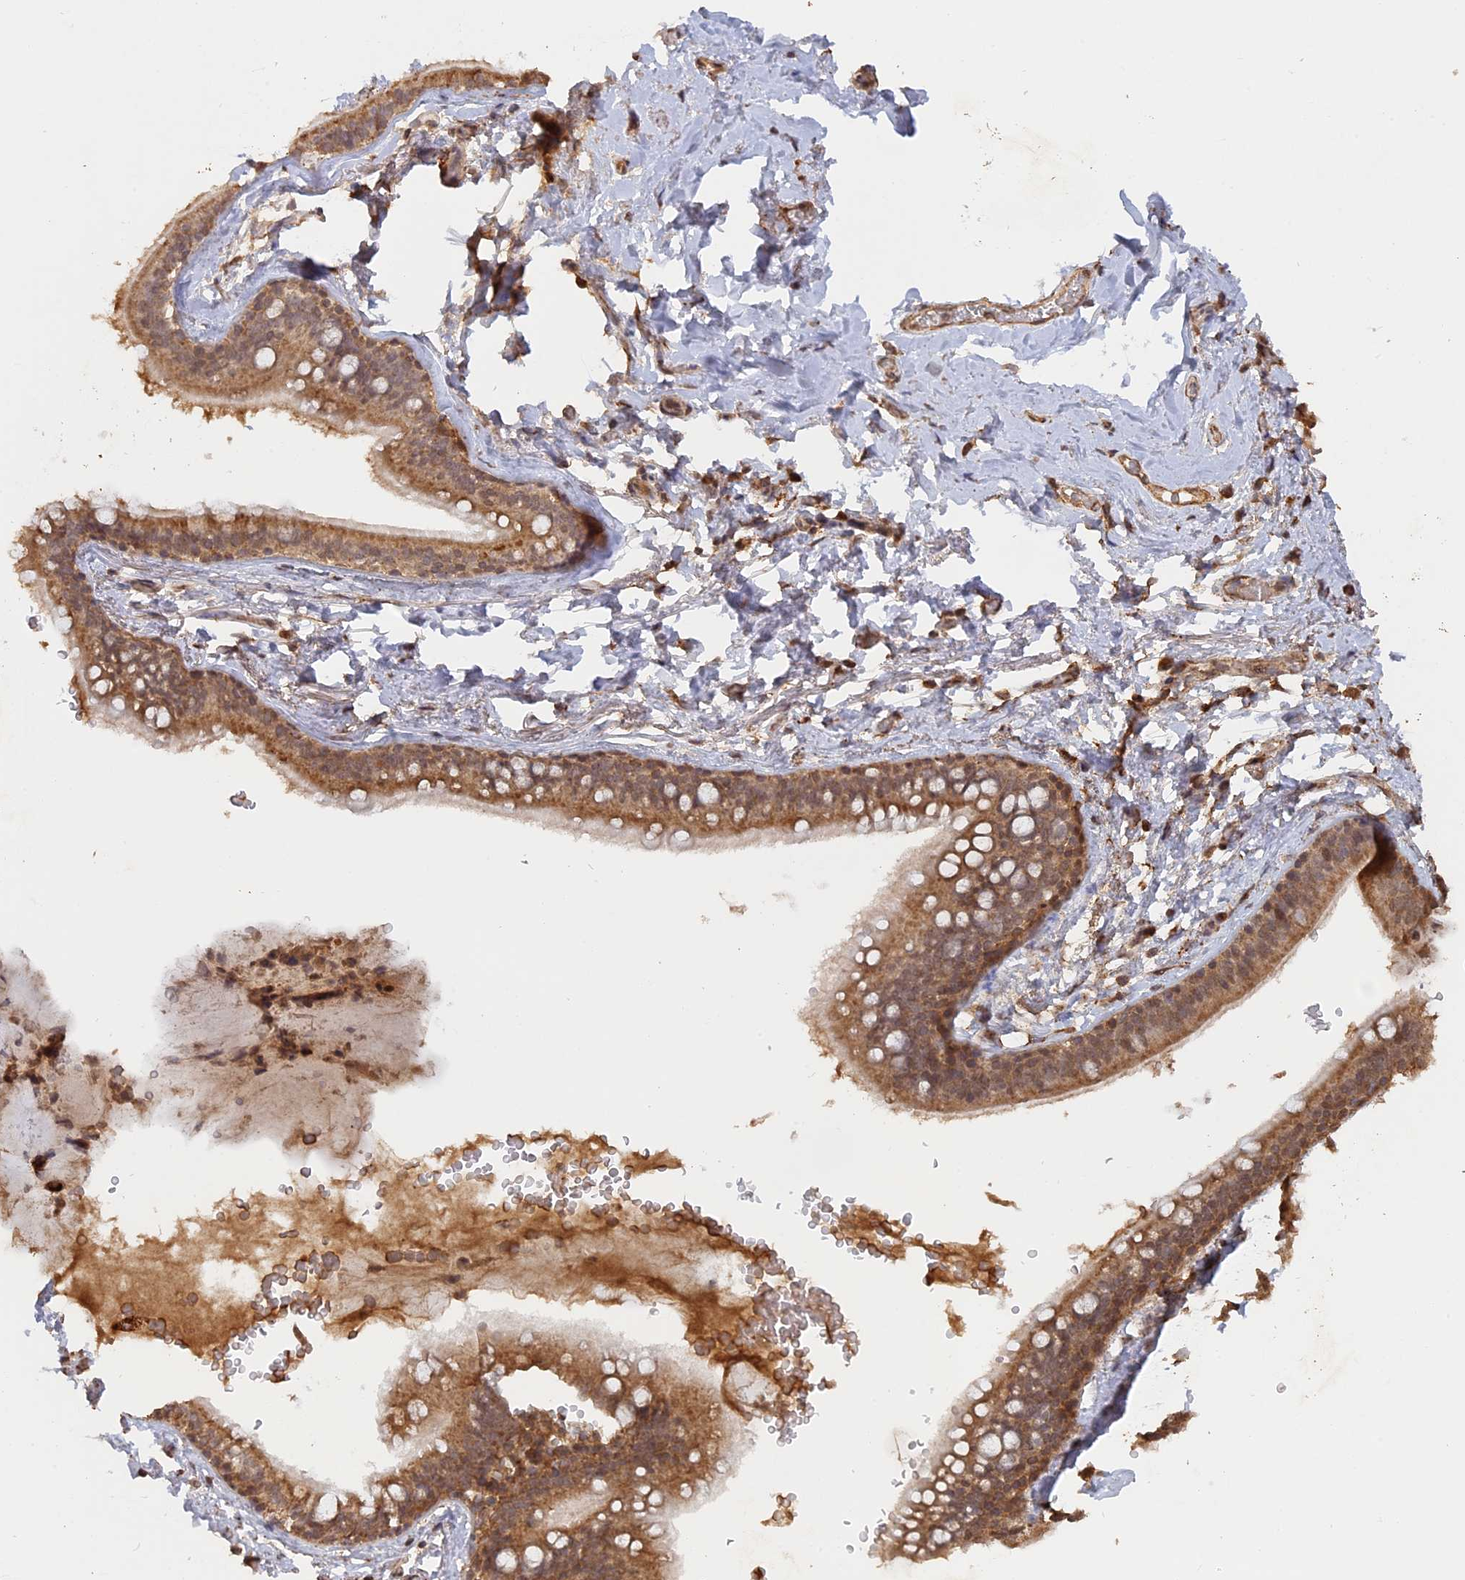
{"staining": {"intensity": "moderate", "quantity": "25%-75%", "location": "cytoplasmic/membranous"}, "tissue": "adipose tissue", "cell_type": "Adipocytes", "image_type": "normal", "snomed": [{"axis": "morphology", "description": "Normal tissue, NOS"}, {"axis": "topography", "description": "Lymph node"}, {"axis": "topography", "description": "Bronchus"}], "caption": "Adipose tissue was stained to show a protein in brown. There is medium levels of moderate cytoplasmic/membranous expression in about 25%-75% of adipocytes. The staining is performed using DAB (3,3'-diaminobenzidine) brown chromogen to label protein expression. The nuclei are counter-stained blue using hematoxylin.", "gene": "FAM210B", "patient": {"sex": "male", "age": 63}}